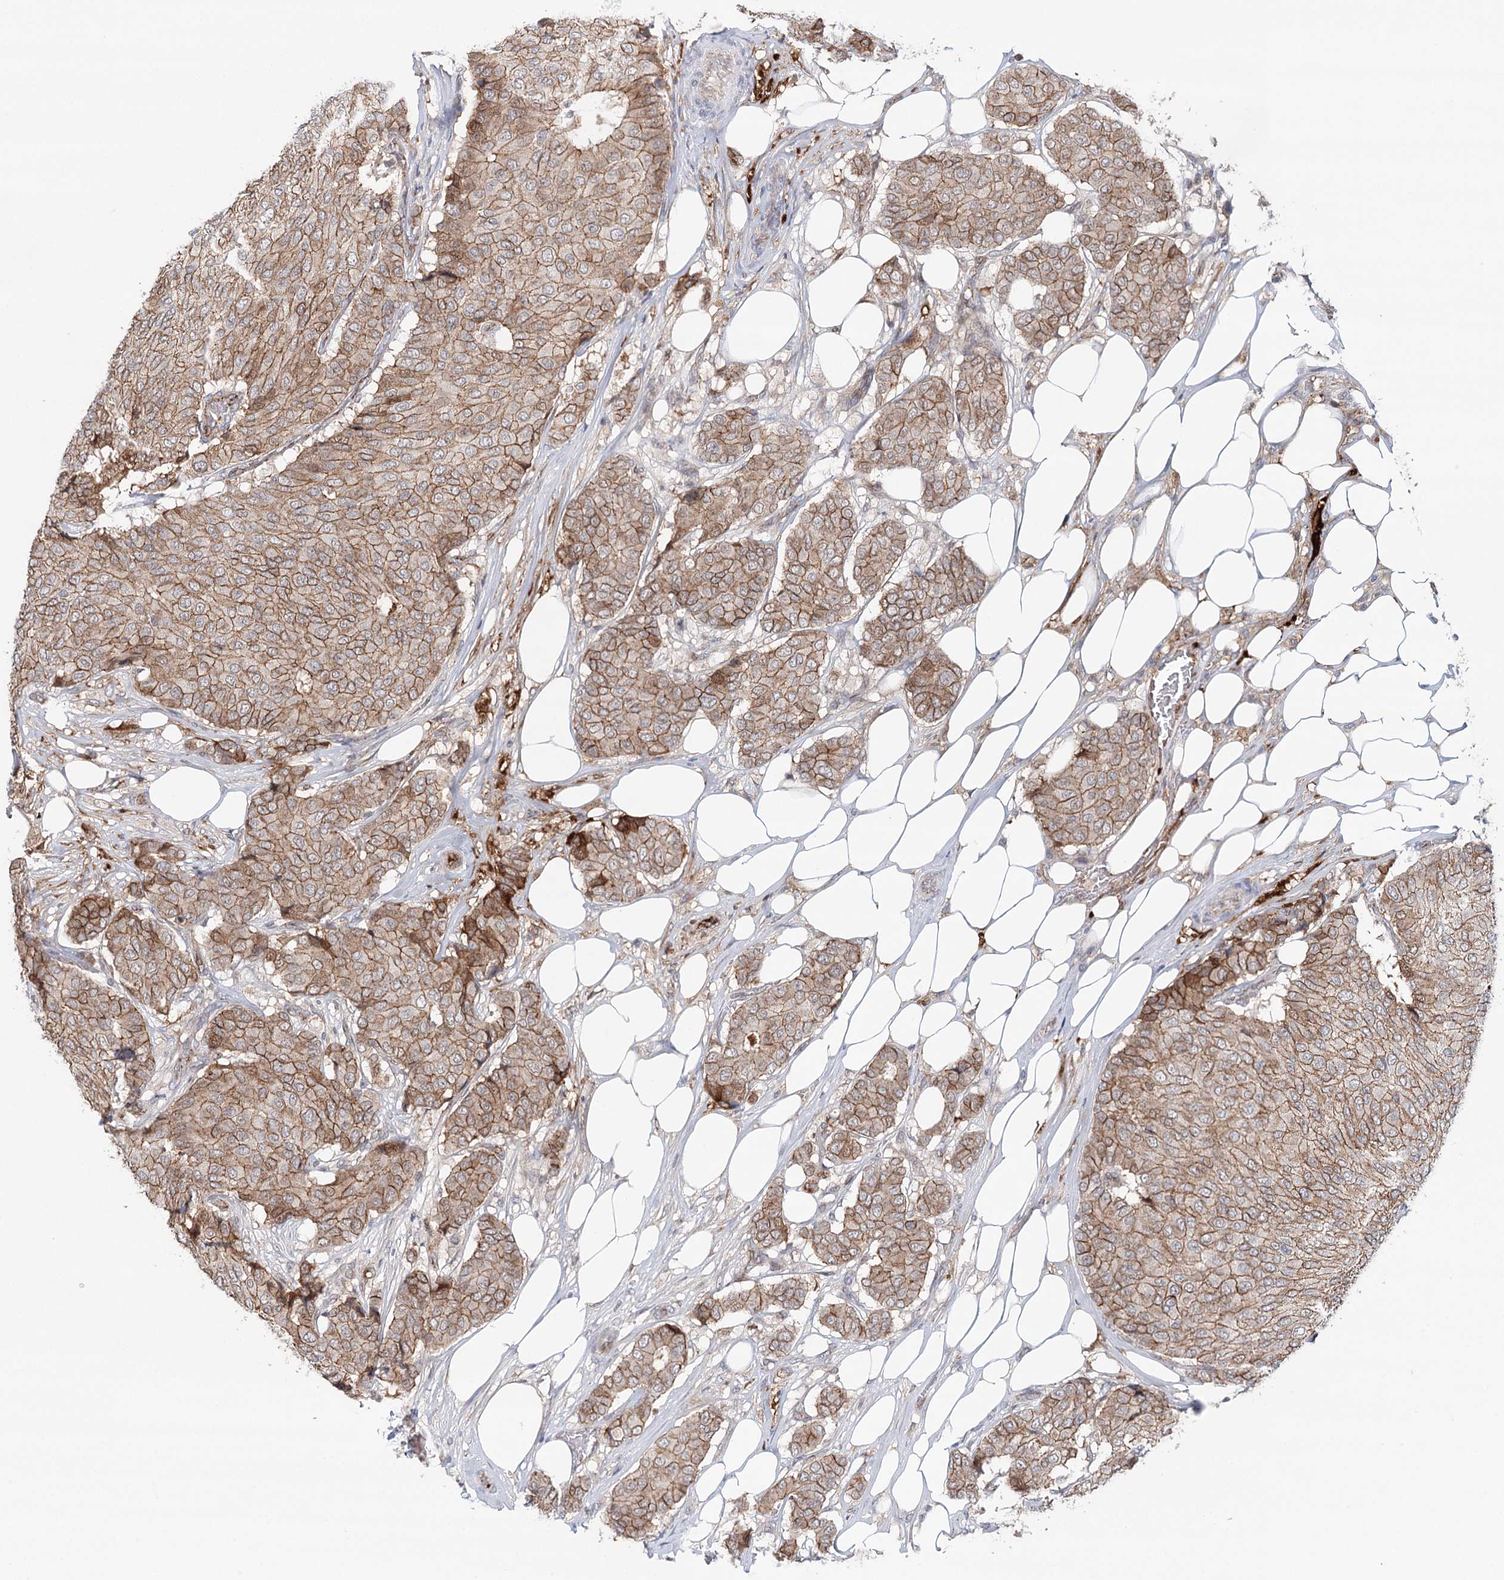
{"staining": {"intensity": "moderate", "quantity": ">75%", "location": "cytoplasmic/membranous"}, "tissue": "breast cancer", "cell_type": "Tumor cells", "image_type": "cancer", "snomed": [{"axis": "morphology", "description": "Duct carcinoma"}, {"axis": "topography", "description": "Breast"}], "caption": "Breast cancer tissue demonstrates moderate cytoplasmic/membranous staining in about >75% of tumor cells", "gene": "PKP4", "patient": {"sex": "female", "age": 75}}